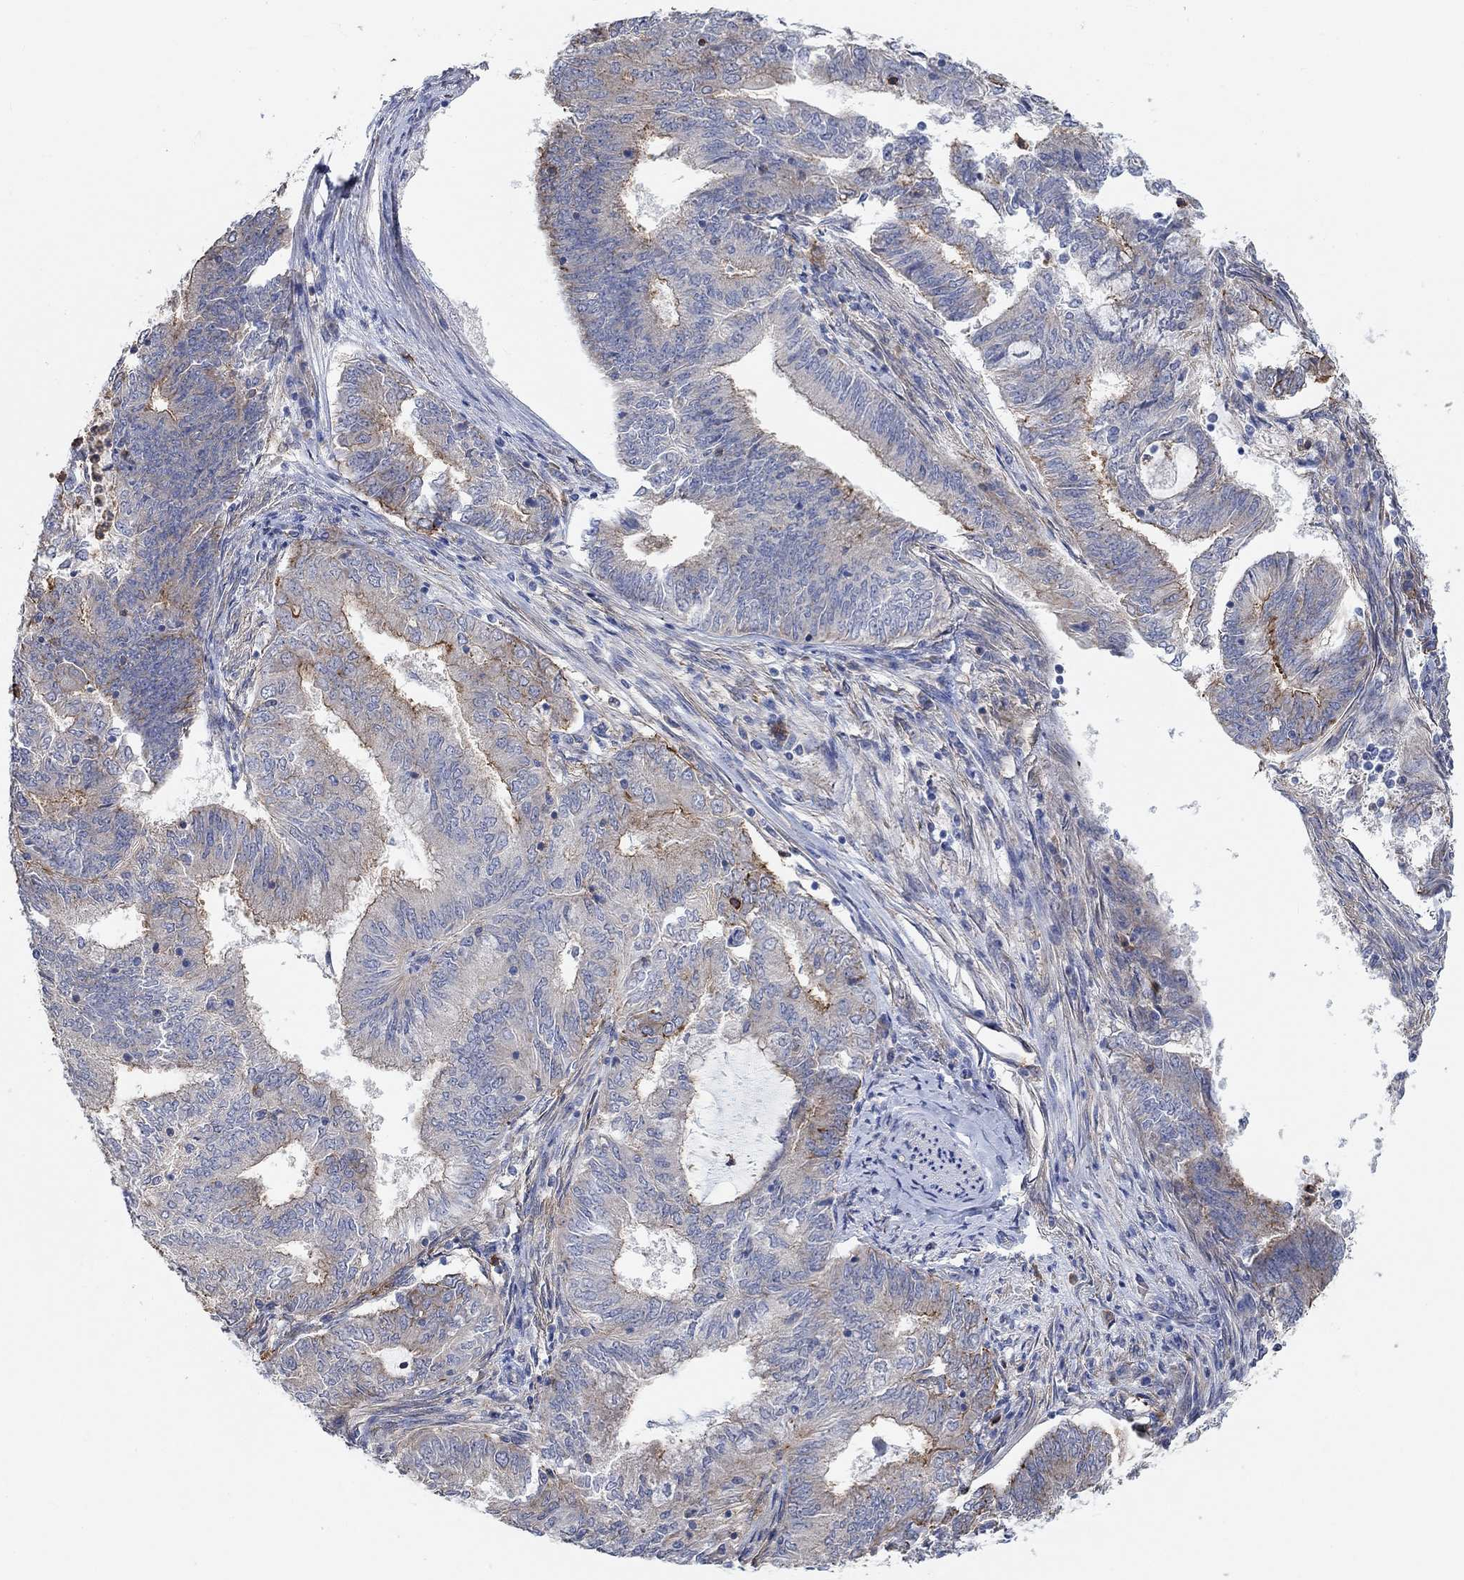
{"staining": {"intensity": "moderate", "quantity": "25%-75%", "location": "cytoplasmic/membranous"}, "tissue": "endometrial cancer", "cell_type": "Tumor cells", "image_type": "cancer", "snomed": [{"axis": "morphology", "description": "Adenocarcinoma, NOS"}, {"axis": "topography", "description": "Endometrium"}], "caption": "Brown immunohistochemical staining in human endometrial cancer exhibits moderate cytoplasmic/membranous positivity in about 25%-75% of tumor cells. (DAB (3,3'-diaminobenzidine) IHC with brightfield microscopy, high magnification).", "gene": "SYT16", "patient": {"sex": "female", "age": 62}}